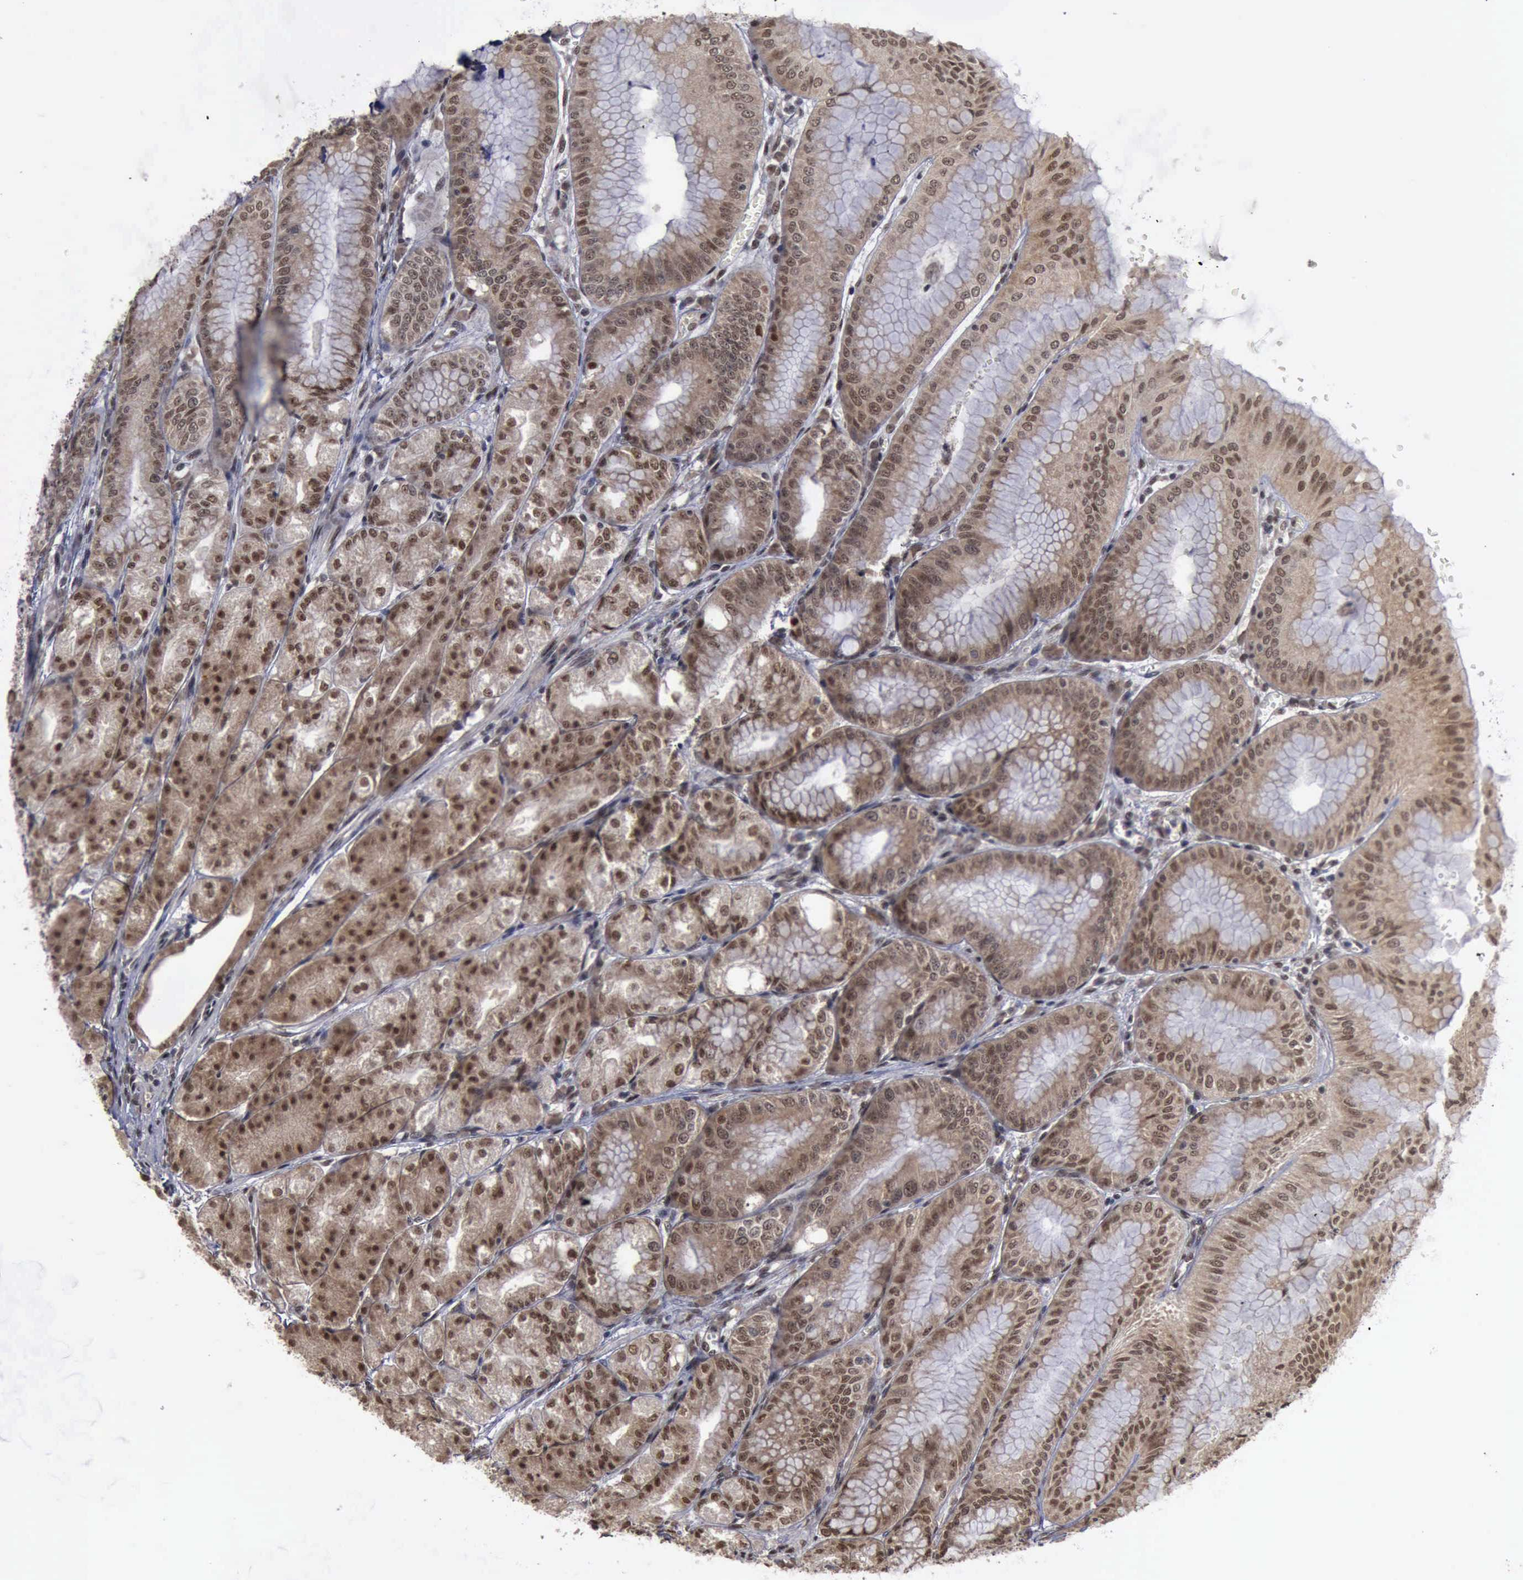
{"staining": {"intensity": "moderate", "quantity": ">75%", "location": "cytoplasmic/membranous,nuclear"}, "tissue": "stomach", "cell_type": "Glandular cells", "image_type": "normal", "snomed": [{"axis": "morphology", "description": "Normal tissue, NOS"}, {"axis": "topography", "description": "Stomach, lower"}], "caption": "Brown immunohistochemical staining in normal human stomach demonstrates moderate cytoplasmic/membranous,nuclear expression in approximately >75% of glandular cells.", "gene": "RTCB", "patient": {"sex": "male", "age": 71}}